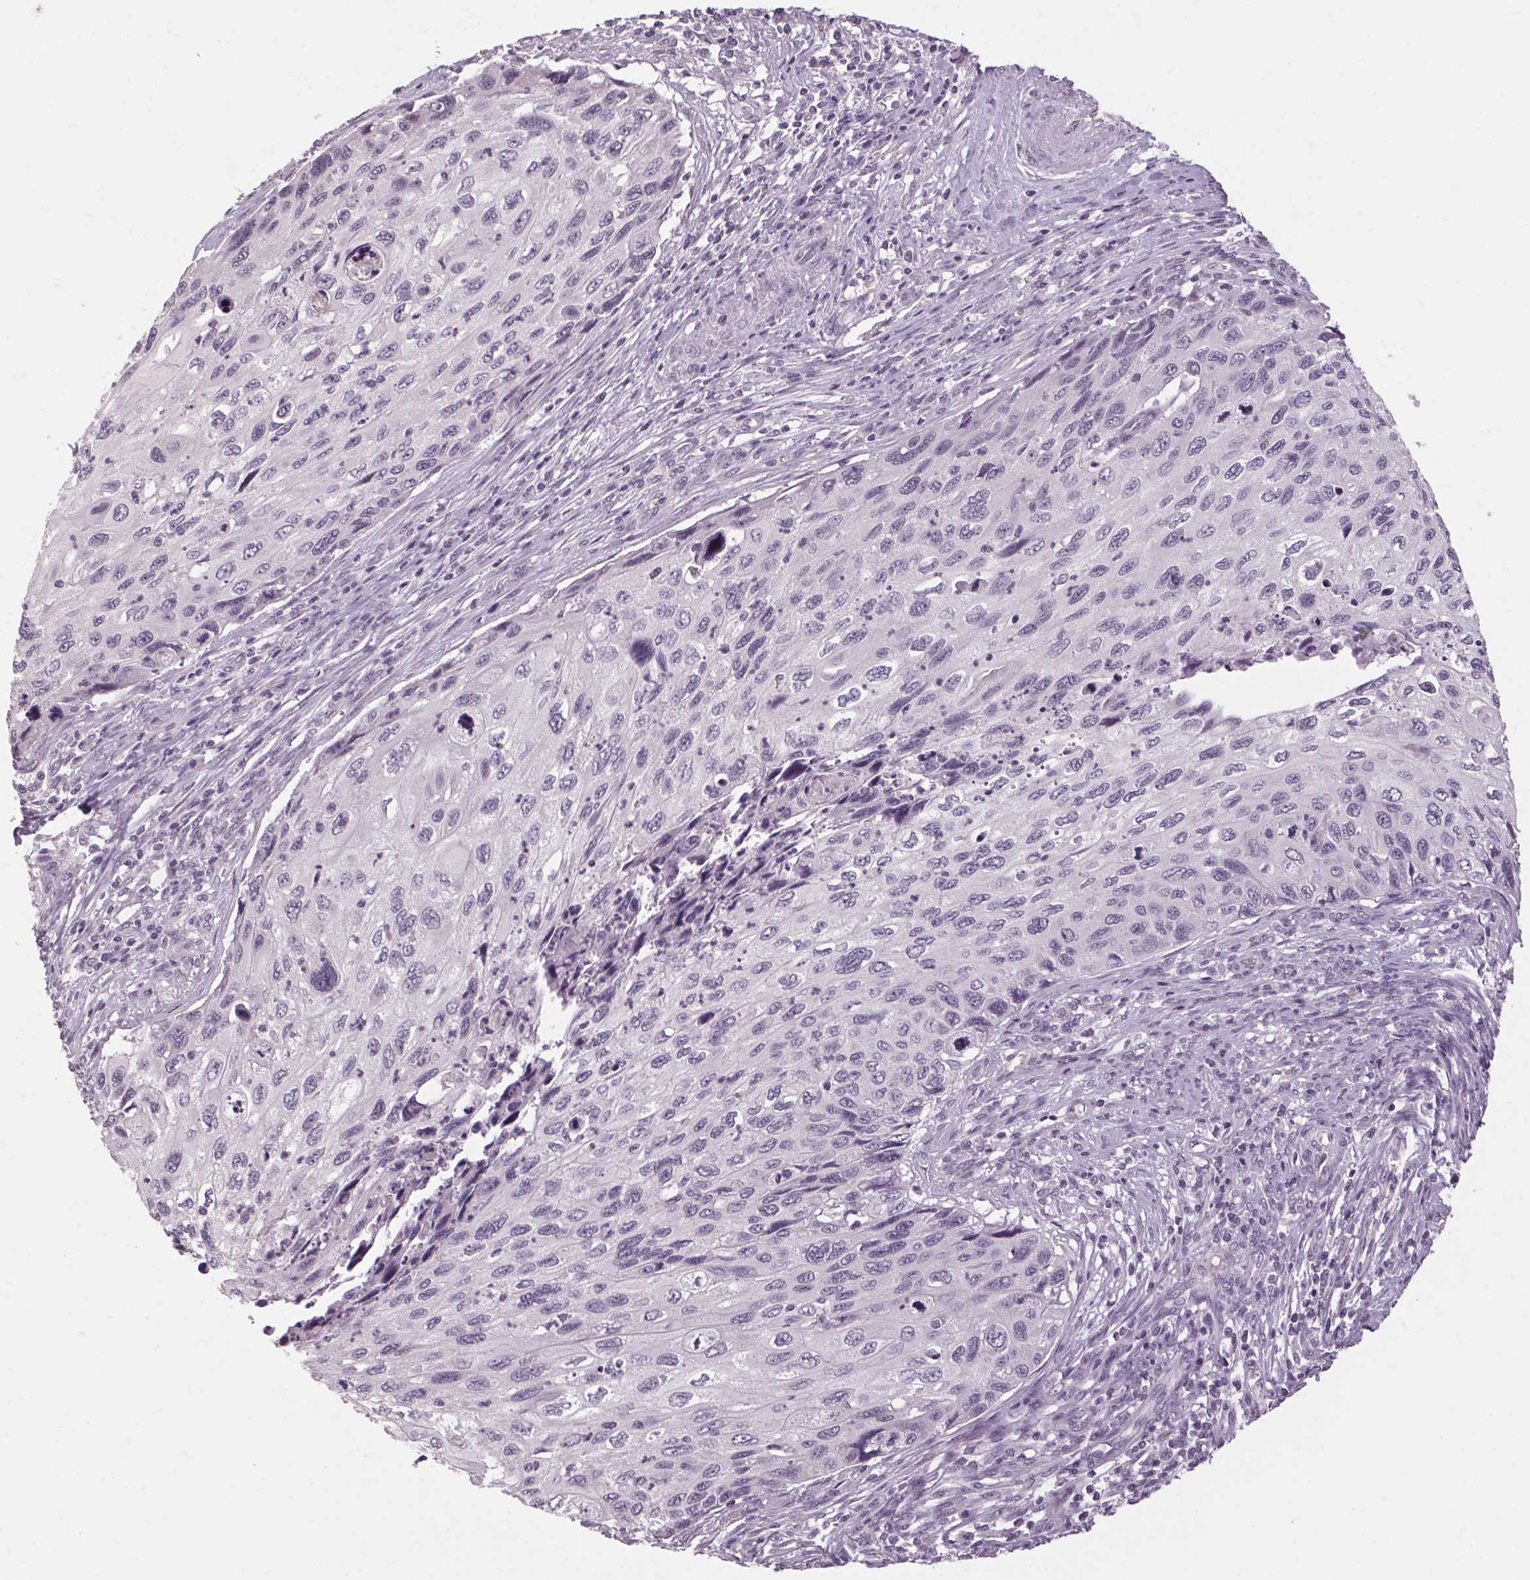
{"staining": {"intensity": "negative", "quantity": "none", "location": "none"}, "tissue": "cervical cancer", "cell_type": "Tumor cells", "image_type": "cancer", "snomed": [{"axis": "morphology", "description": "Squamous cell carcinoma, NOS"}, {"axis": "topography", "description": "Cervix"}], "caption": "Tumor cells are negative for brown protein staining in cervical cancer (squamous cell carcinoma). (DAB (3,3'-diaminobenzidine) IHC, high magnification).", "gene": "POMC", "patient": {"sex": "female", "age": 70}}